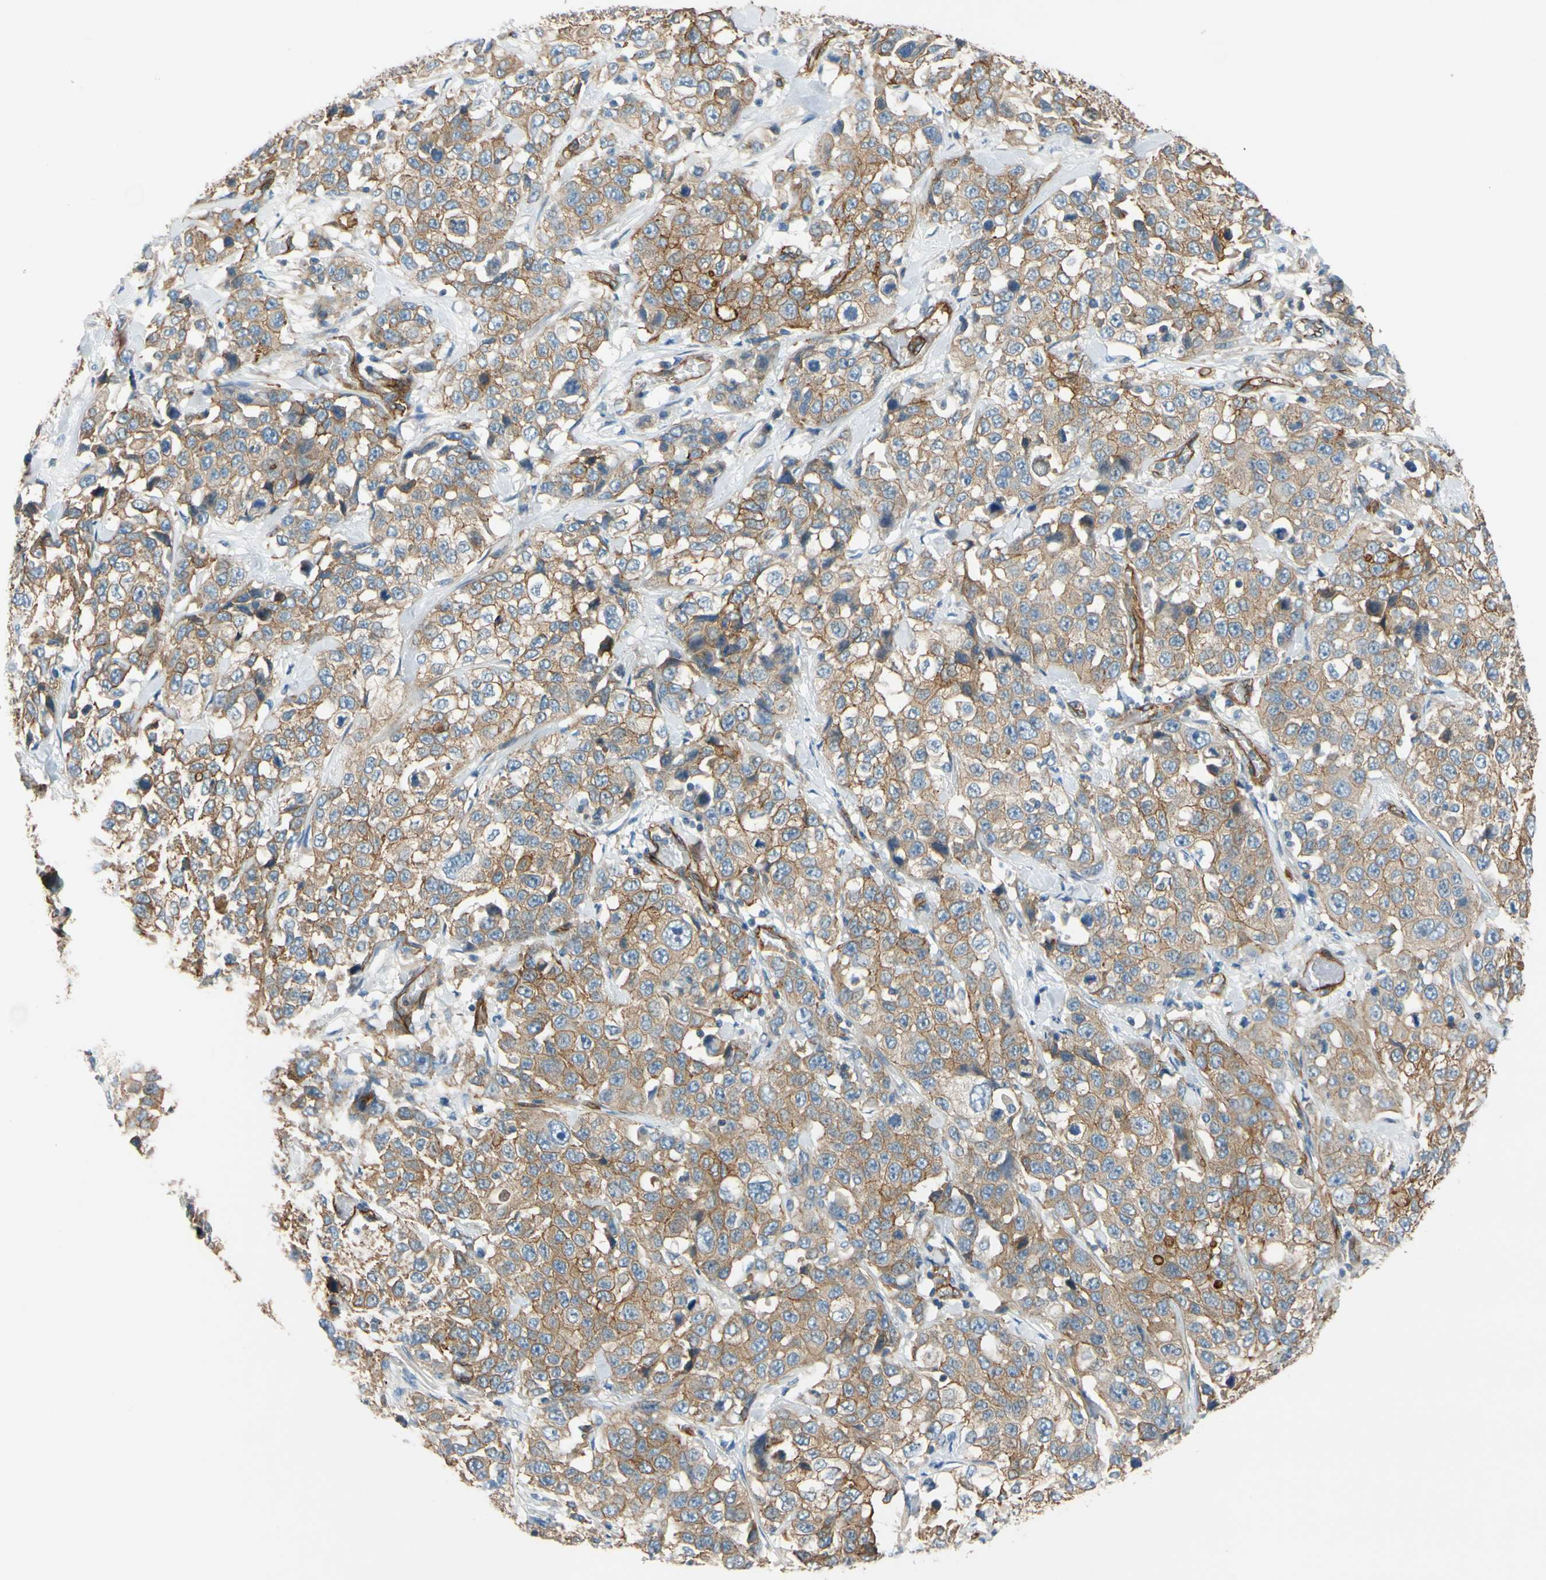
{"staining": {"intensity": "moderate", "quantity": ">75%", "location": "cytoplasmic/membranous"}, "tissue": "stomach cancer", "cell_type": "Tumor cells", "image_type": "cancer", "snomed": [{"axis": "morphology", "description": "Normal tissue, NOS"}, {"axis": "morphology", "description": "Adenocarcinoma, NOS"}, {"axis": "topography", "description": "Stomach"}], "caption": "Immunohistochemistry (IHC) of human stomach adenocarcinoma exhibits medium levels of moderate cytoplasmic/membranous positivity in approximately >75% of tumor cells.", "gene": "SPTAN1", "patient": {"sex": "male", "age": 48}}